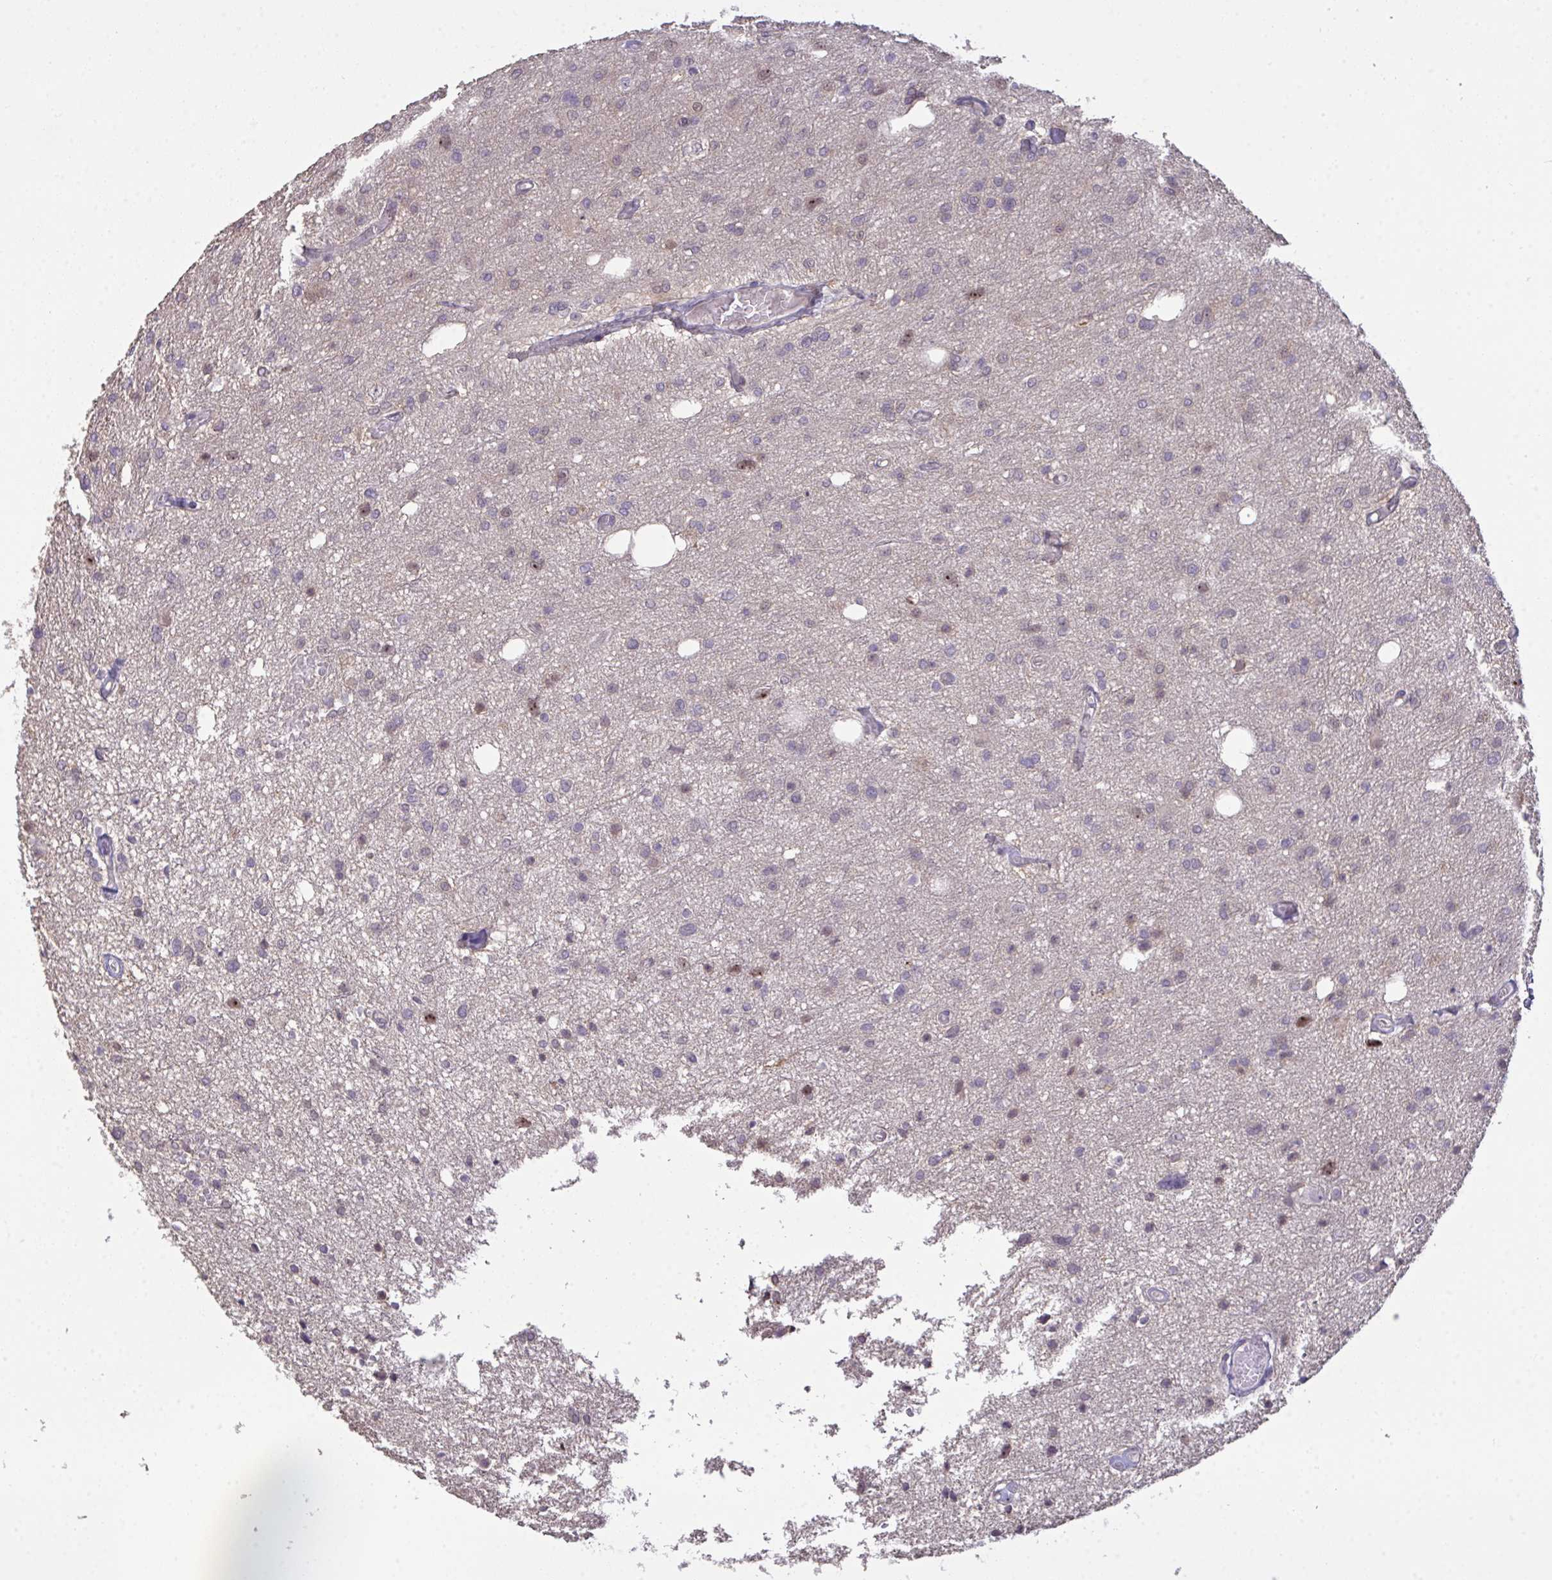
{"staining": {"intensity": "weak", "quantity": "<25%", "location": "nuclear"}, "tissue": "glioma", "cell_type": "Tumor cells", "image_type": "cancer", "snomed": [{"axis": "morphology", "description": "Glioma, malignant, Low grade"}, {"axis": "topography", "description": "Brain"}], "caption": "Immunohistochemistry (IHC) of human low-grade glioma (malignant) displays no positivity in tumor cells. The staining is performed using DAB (3,3'-diaminobenzidine) brown chromogen with nuclei counter-stained in using hematoxylin.", "gene": "SETD7", "patient": {"sex": "male", "age": 26}}